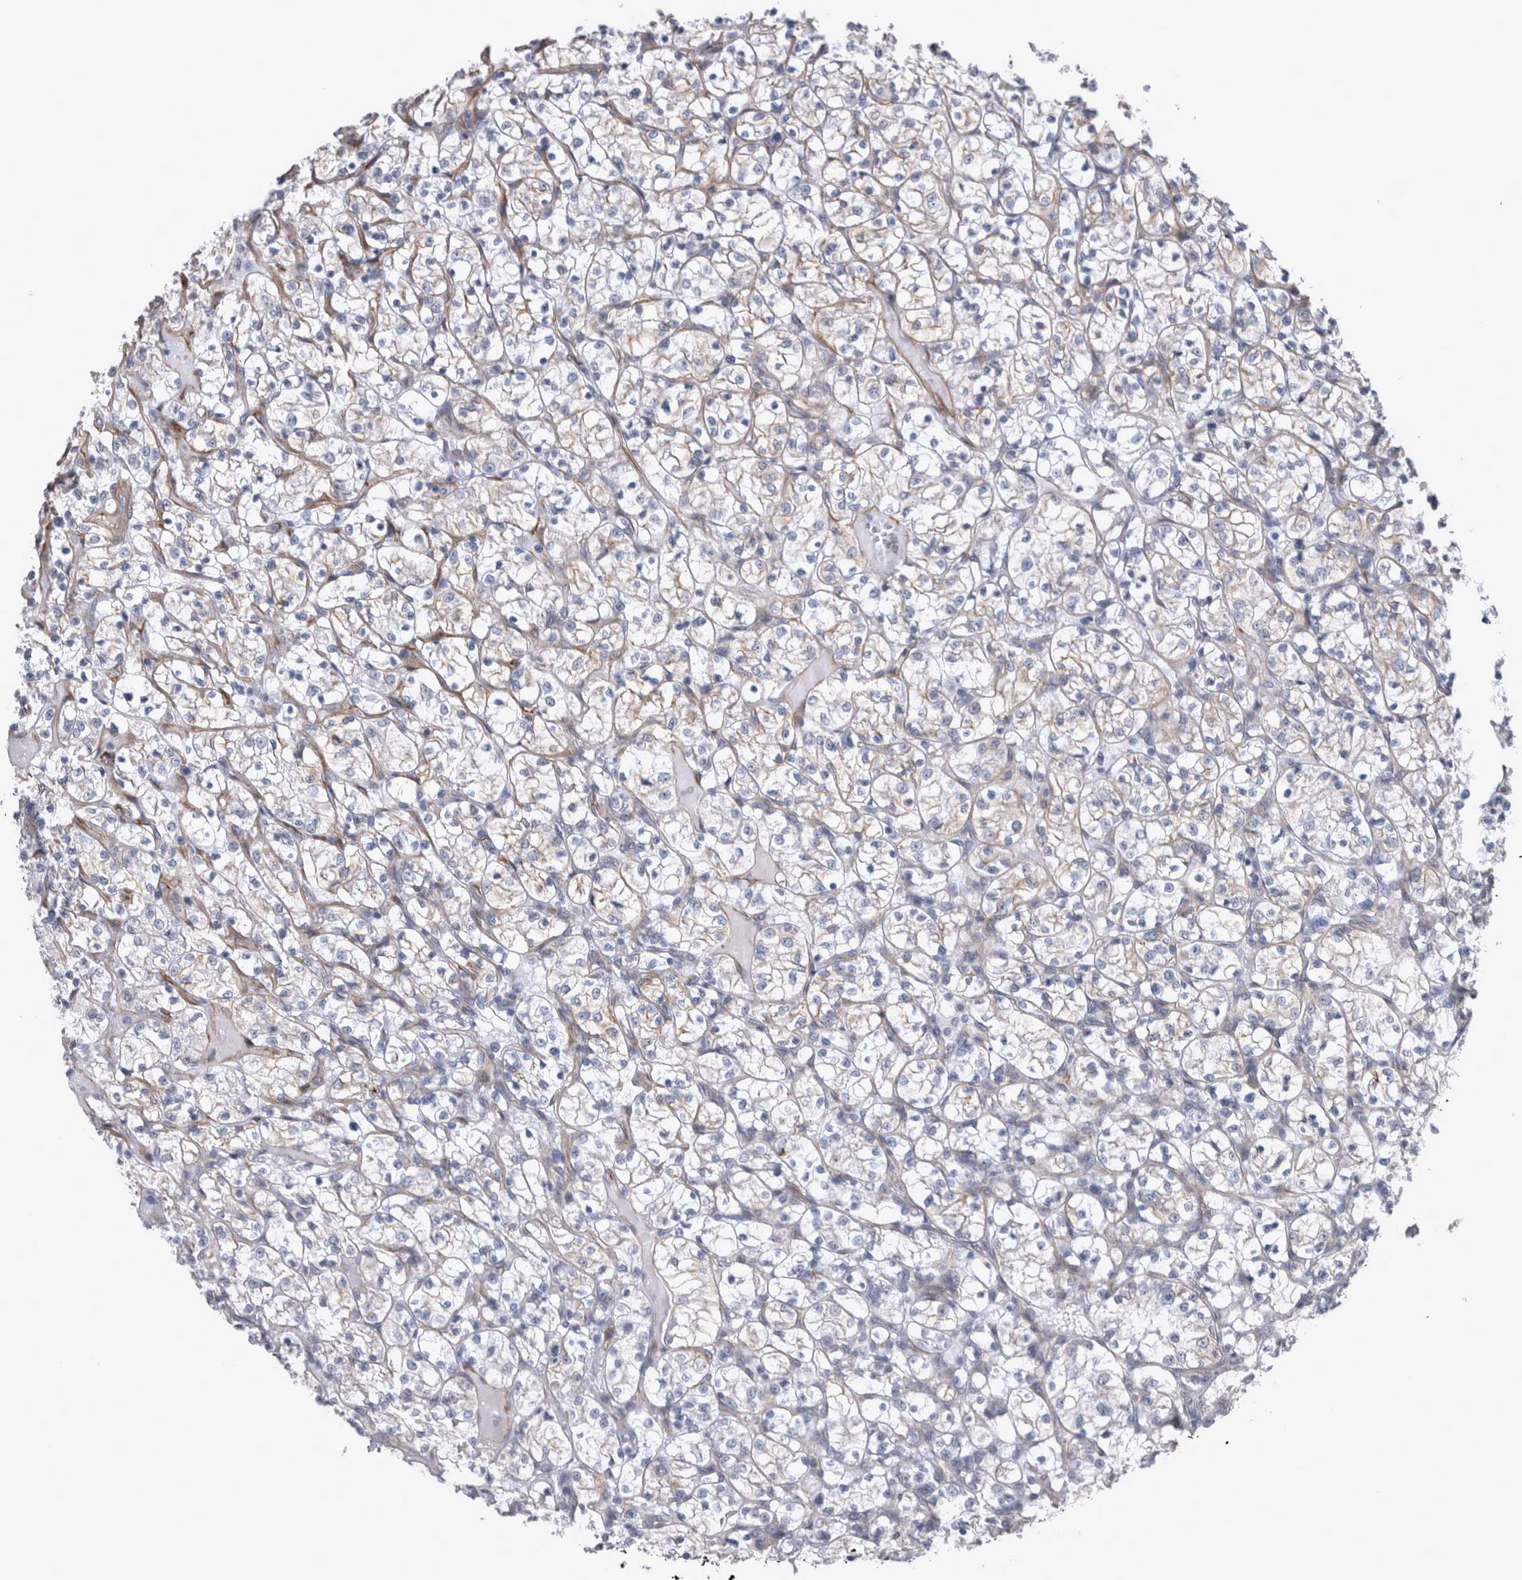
{"staining": {"intensity": "weak", "quantity": "25%-75%", "location": "cytoplasmic/membranous"}, "tissue": "renal cancer", "cell_type": "Tumor cells", "image_type": "cancer", "snomed": [{"axis": "morphology", "description": "Adenocarcinoma, NOS"}, {"axis": "topography", "description": "Kidney"}], "caption": "This histopathology image displays IHC staining of adenocarcinoma (renal), with low weak cytoplasmic/membranous positivity in approximately 25%-75% of tumor cells.", "gene": "DDX6", "patient": {"sex": "female", "age": 69}}